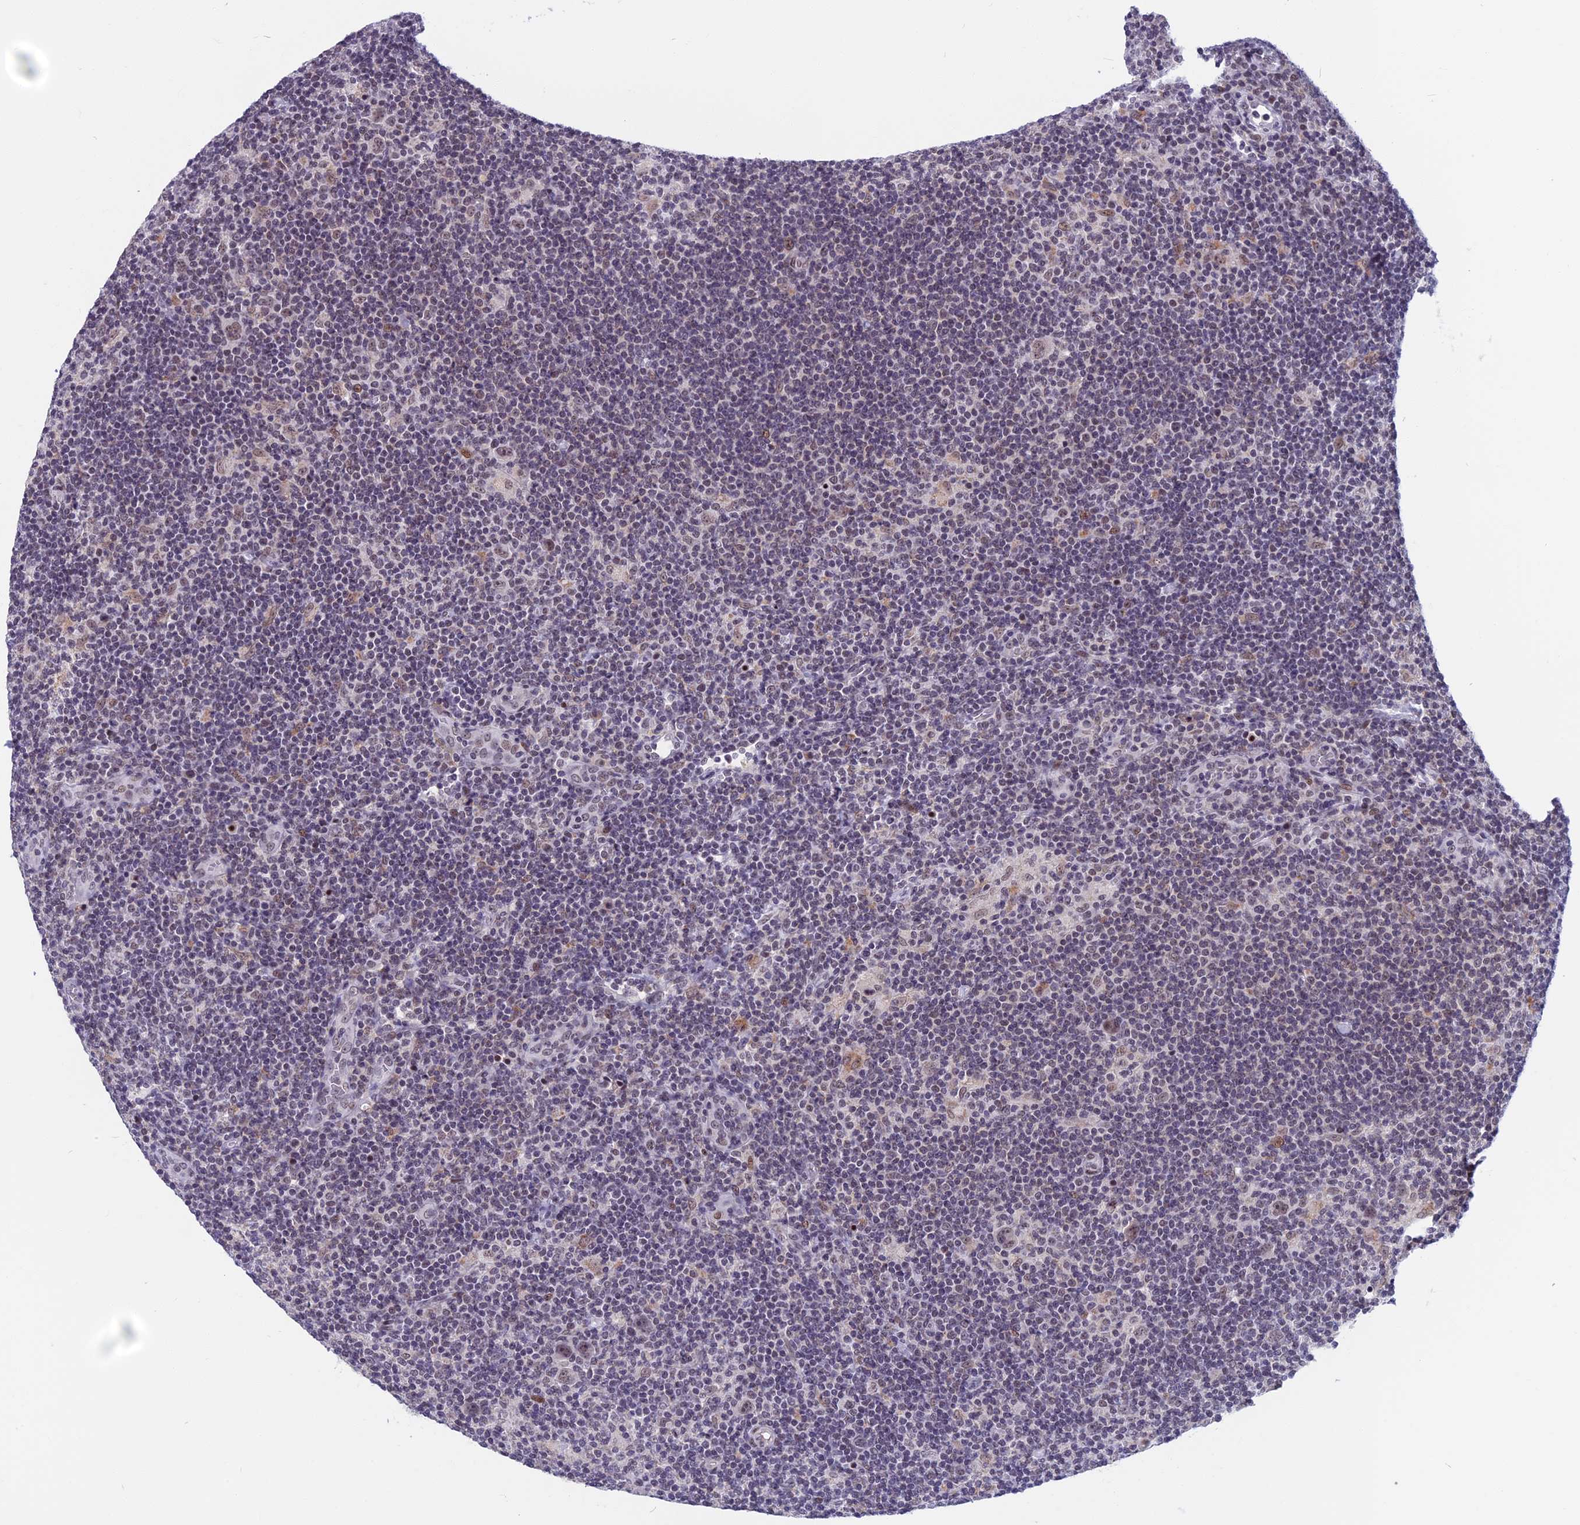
{"staining": {"intensity": "weak", "quantity": "25%-75%", "location": "nuclear"}, "tissue": "lymphoma", "cell_type": "Tumor cells", "image_type": "cancer", "snomed": [{"axis": "morphology", "description": "Hodgkin's disease, NOS"}, {"axis": "topography", "description": "Lymph node"}], "caption": "Weak nuclear staining for a protein is identified in approximately 25%-75% of tumor cells of Hodgkin's disease using immunohistochemistry (IHC).", "gene": "CDC7", "patient": {"sex": "female", "age": 57}}